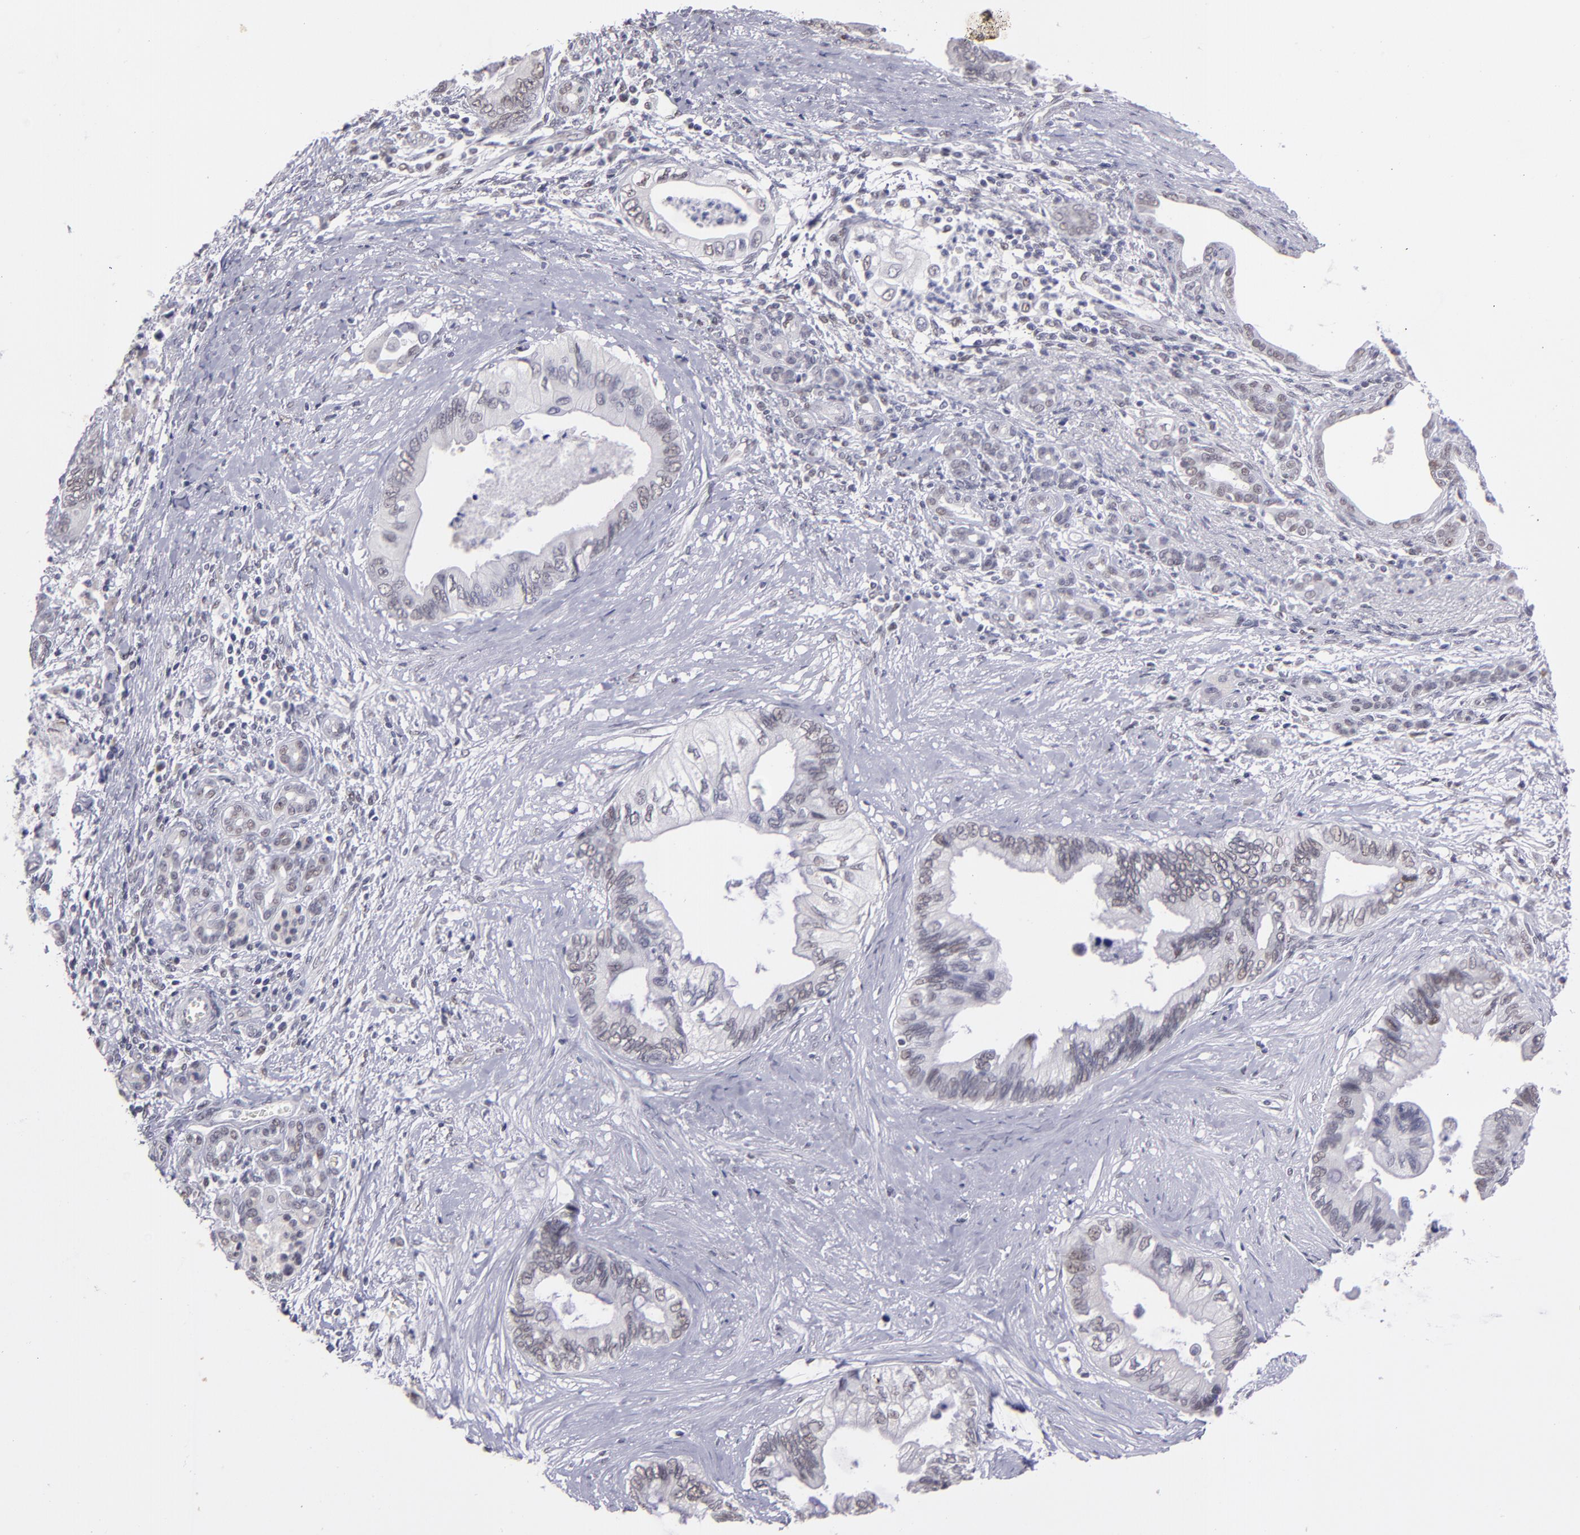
{"staining": {"intensity": "weak", "quantity": "<25%", "location": "nuclear"}, "tissue": "pancreatic cancer", "cell_type": "Tumor cells", "image_type": "cancer", "snomed": [{"axis": "morphology", "description": "Adenocarcinoma, NOS"}, {"axis": "topography", "description": "Pancreas"}], "caption": "Pancreatic cancer was stained to show a protein in brown. There is no significant expression in tumor cells. (DAB (3,3'-diaminobenzidine) IHC, high magnification).", "gene": "OTUB2", "patient": {"sex": "female", "age": 66}}